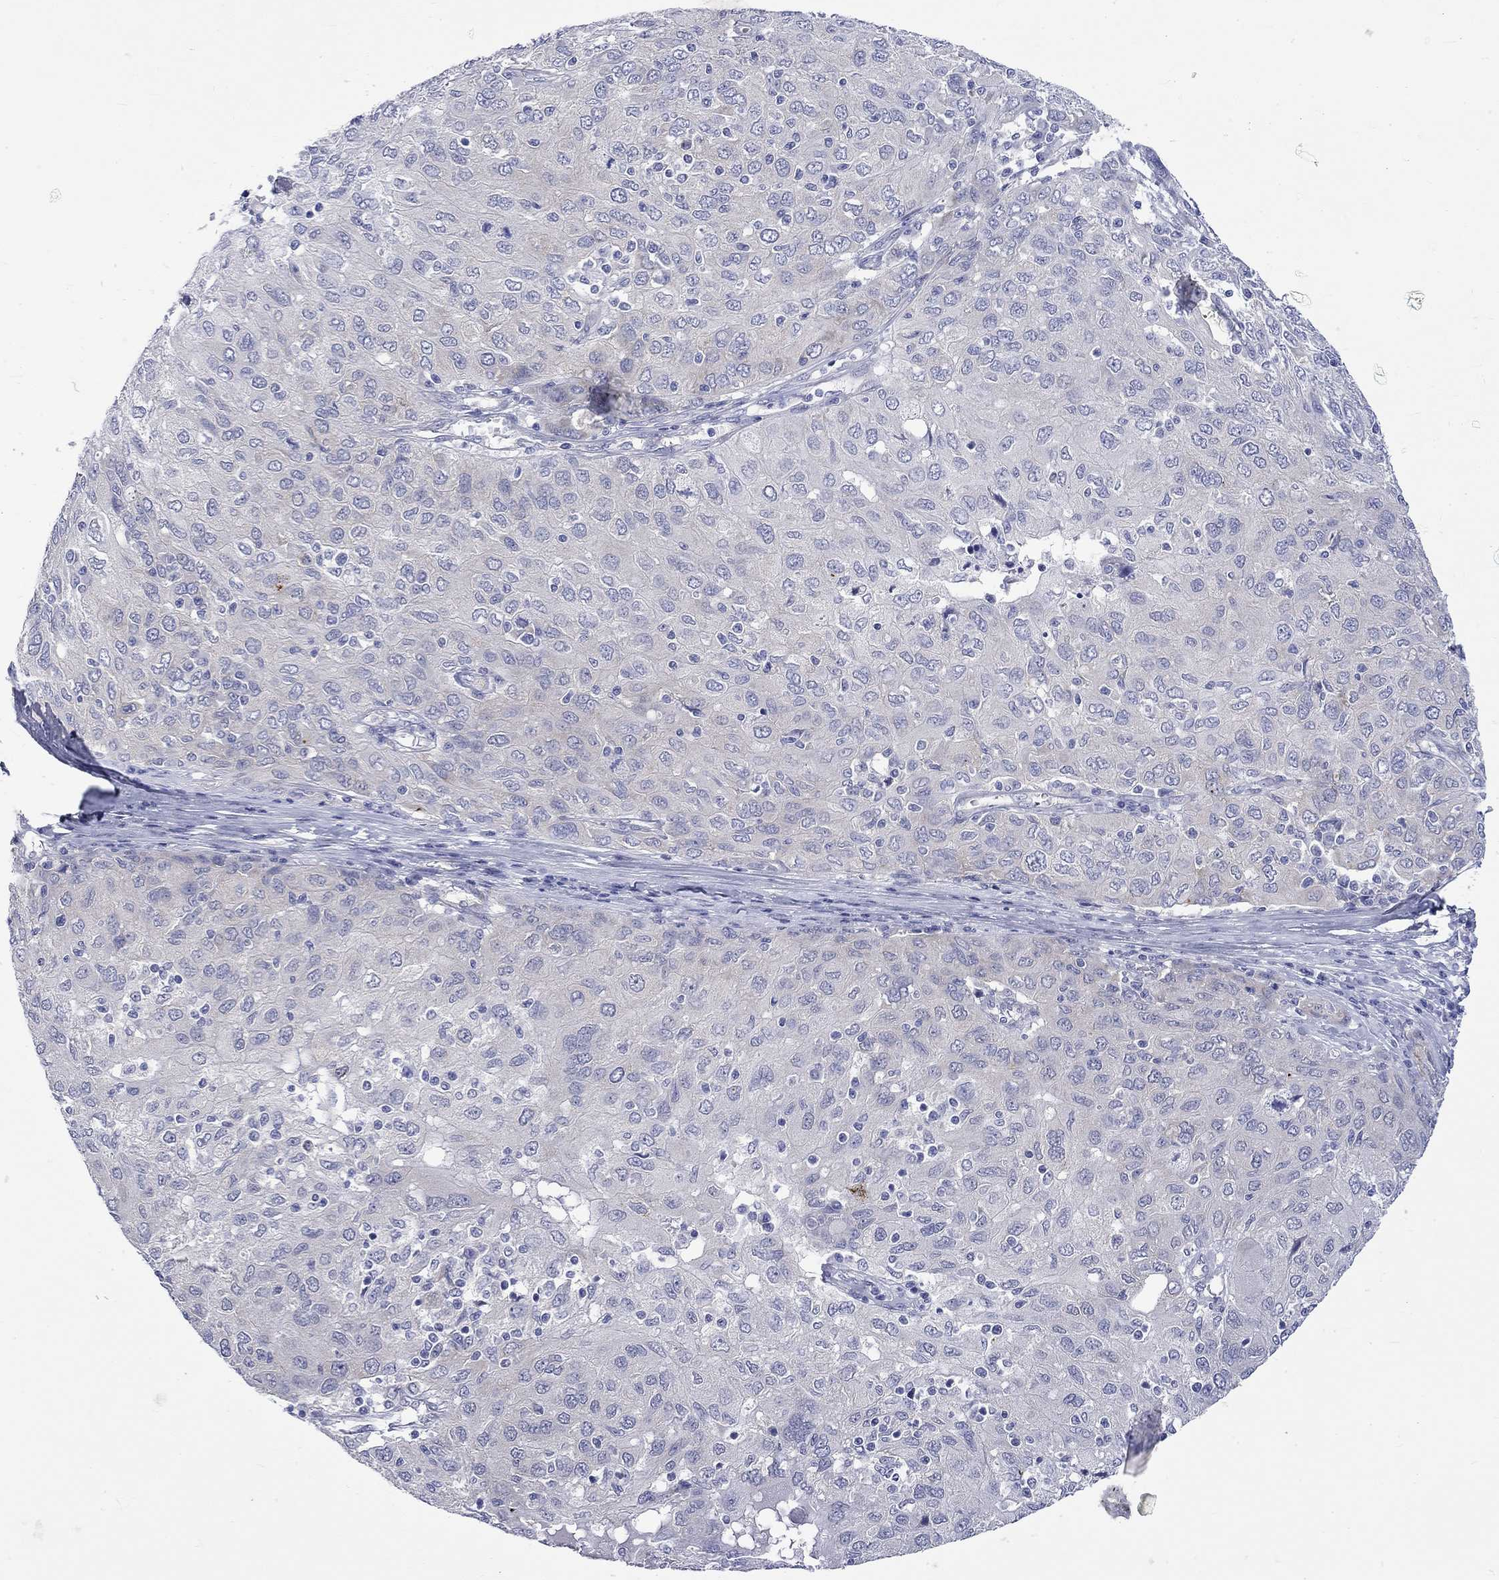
{"staining": {"intensity": "negative", "quantity": "none", "location": "none"}, "tissue": "ovarian cancer", "cell_type": "Tumor cells", "image_type": "cancer", "snomed": [{"axis": "morphology", "description": "Carcinoma, endometroid"}, {"axis": "topography", "description": "Ovary"}], "caption": "Tumor cells show no significant expression in endometroid carcinoma (ovarian).", "gene": "CERS1", "patient": {"sex": "female", "age": 50}}